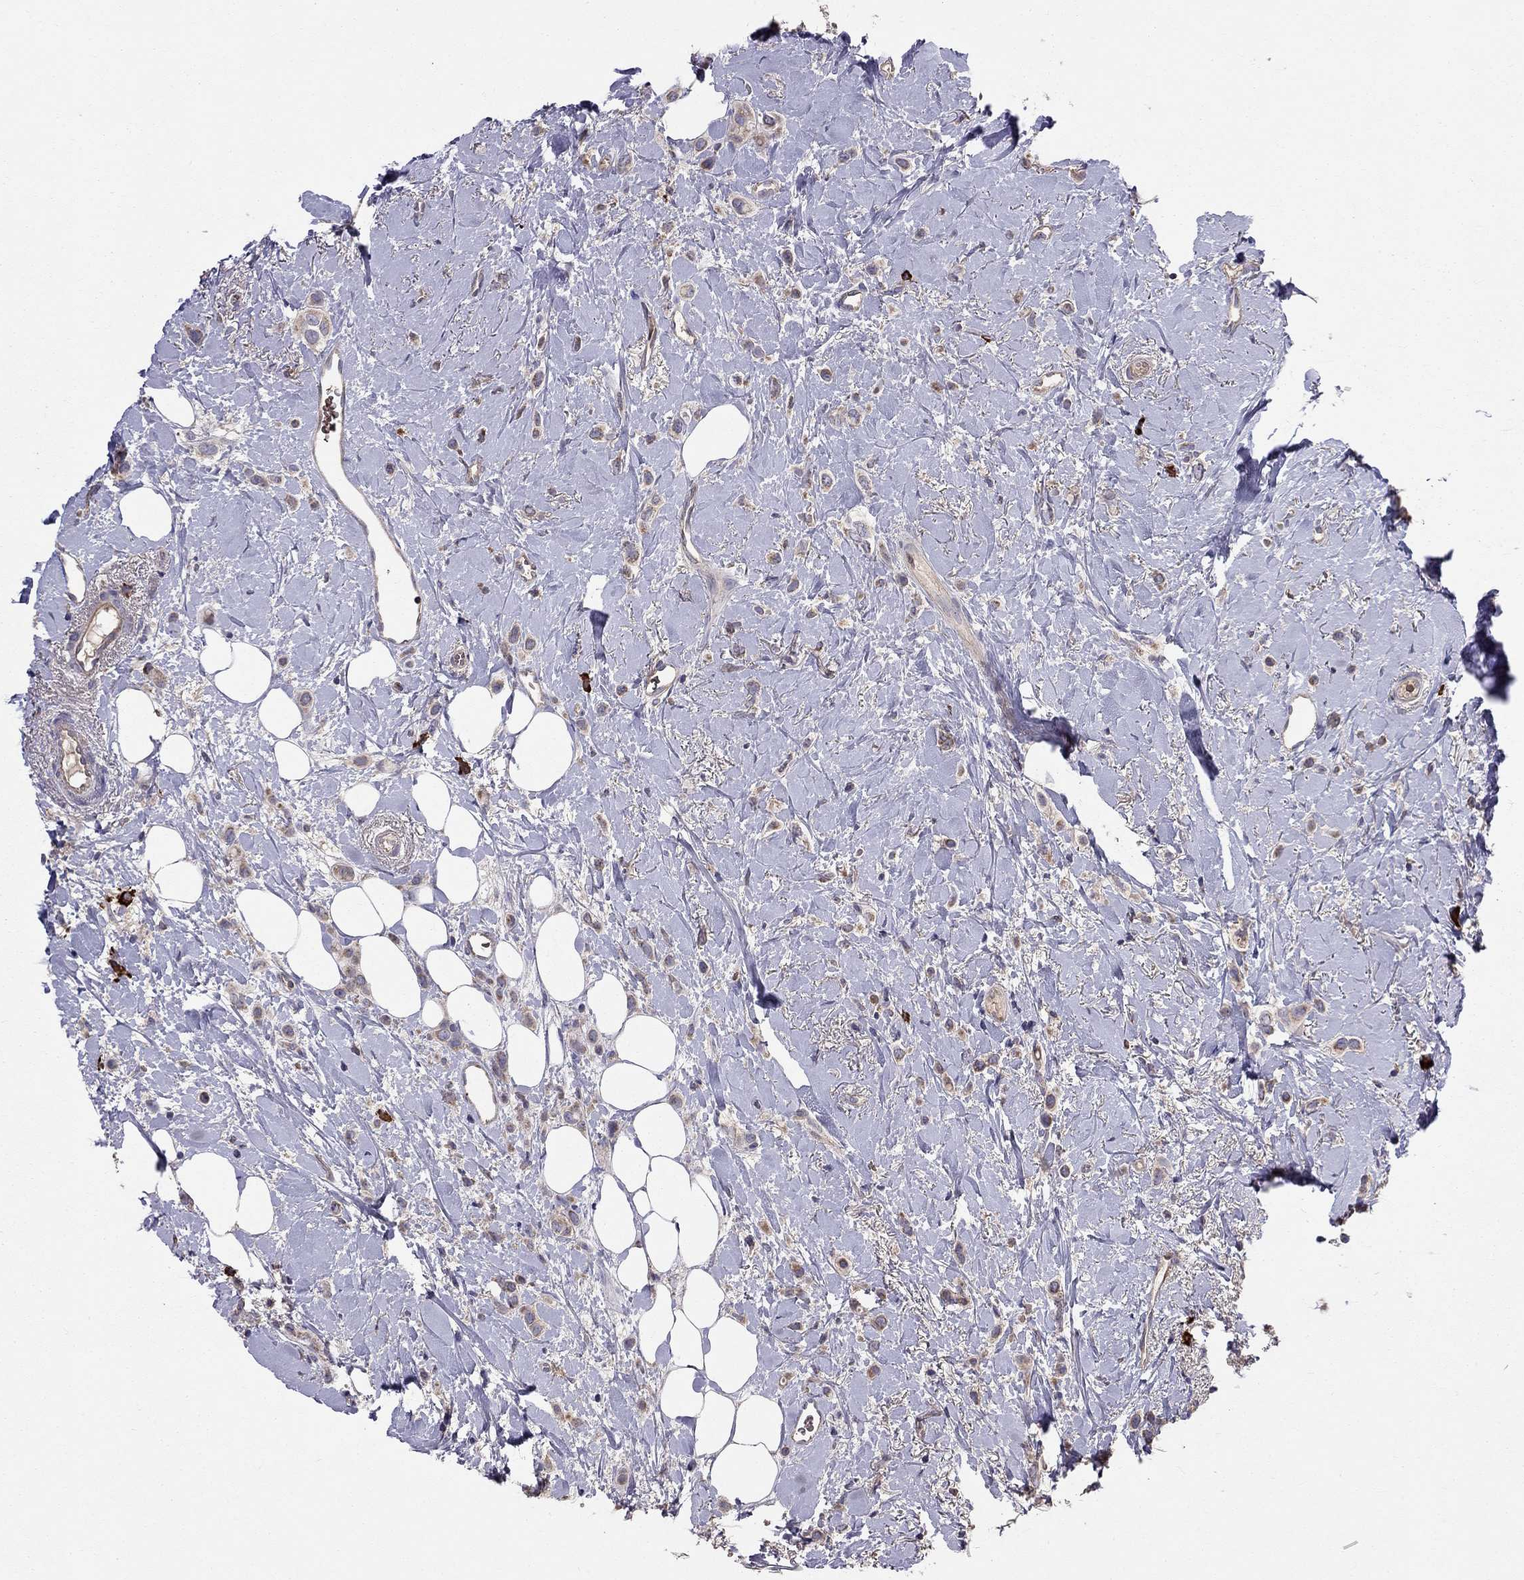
{"staining": {"intensity": "moderate", "quantity": "<25%", "location": "cytoplasmic/membranous"}, "tissue": "breast cancer", "cell_type": "Tumor cells", "image_type": "cancer", "snomed": [{"axis": "morphology", "description": "Lobular carcinoma"}, {"axis": "topography", "description": "Breast"}], "caption": "A brown stain shows moderate cytoplasmic/membranous expression of a protein in human breast cancer (lobular carcinoma) tumor cells. (Stains: DAB (3,3'-diaminobenzidine) in brown, nuclei in blue, Microscopy: brightfield microscopy at high magnification).", "gene": "PIK3CG", "patient": {"sex": "female", "age": 66}}